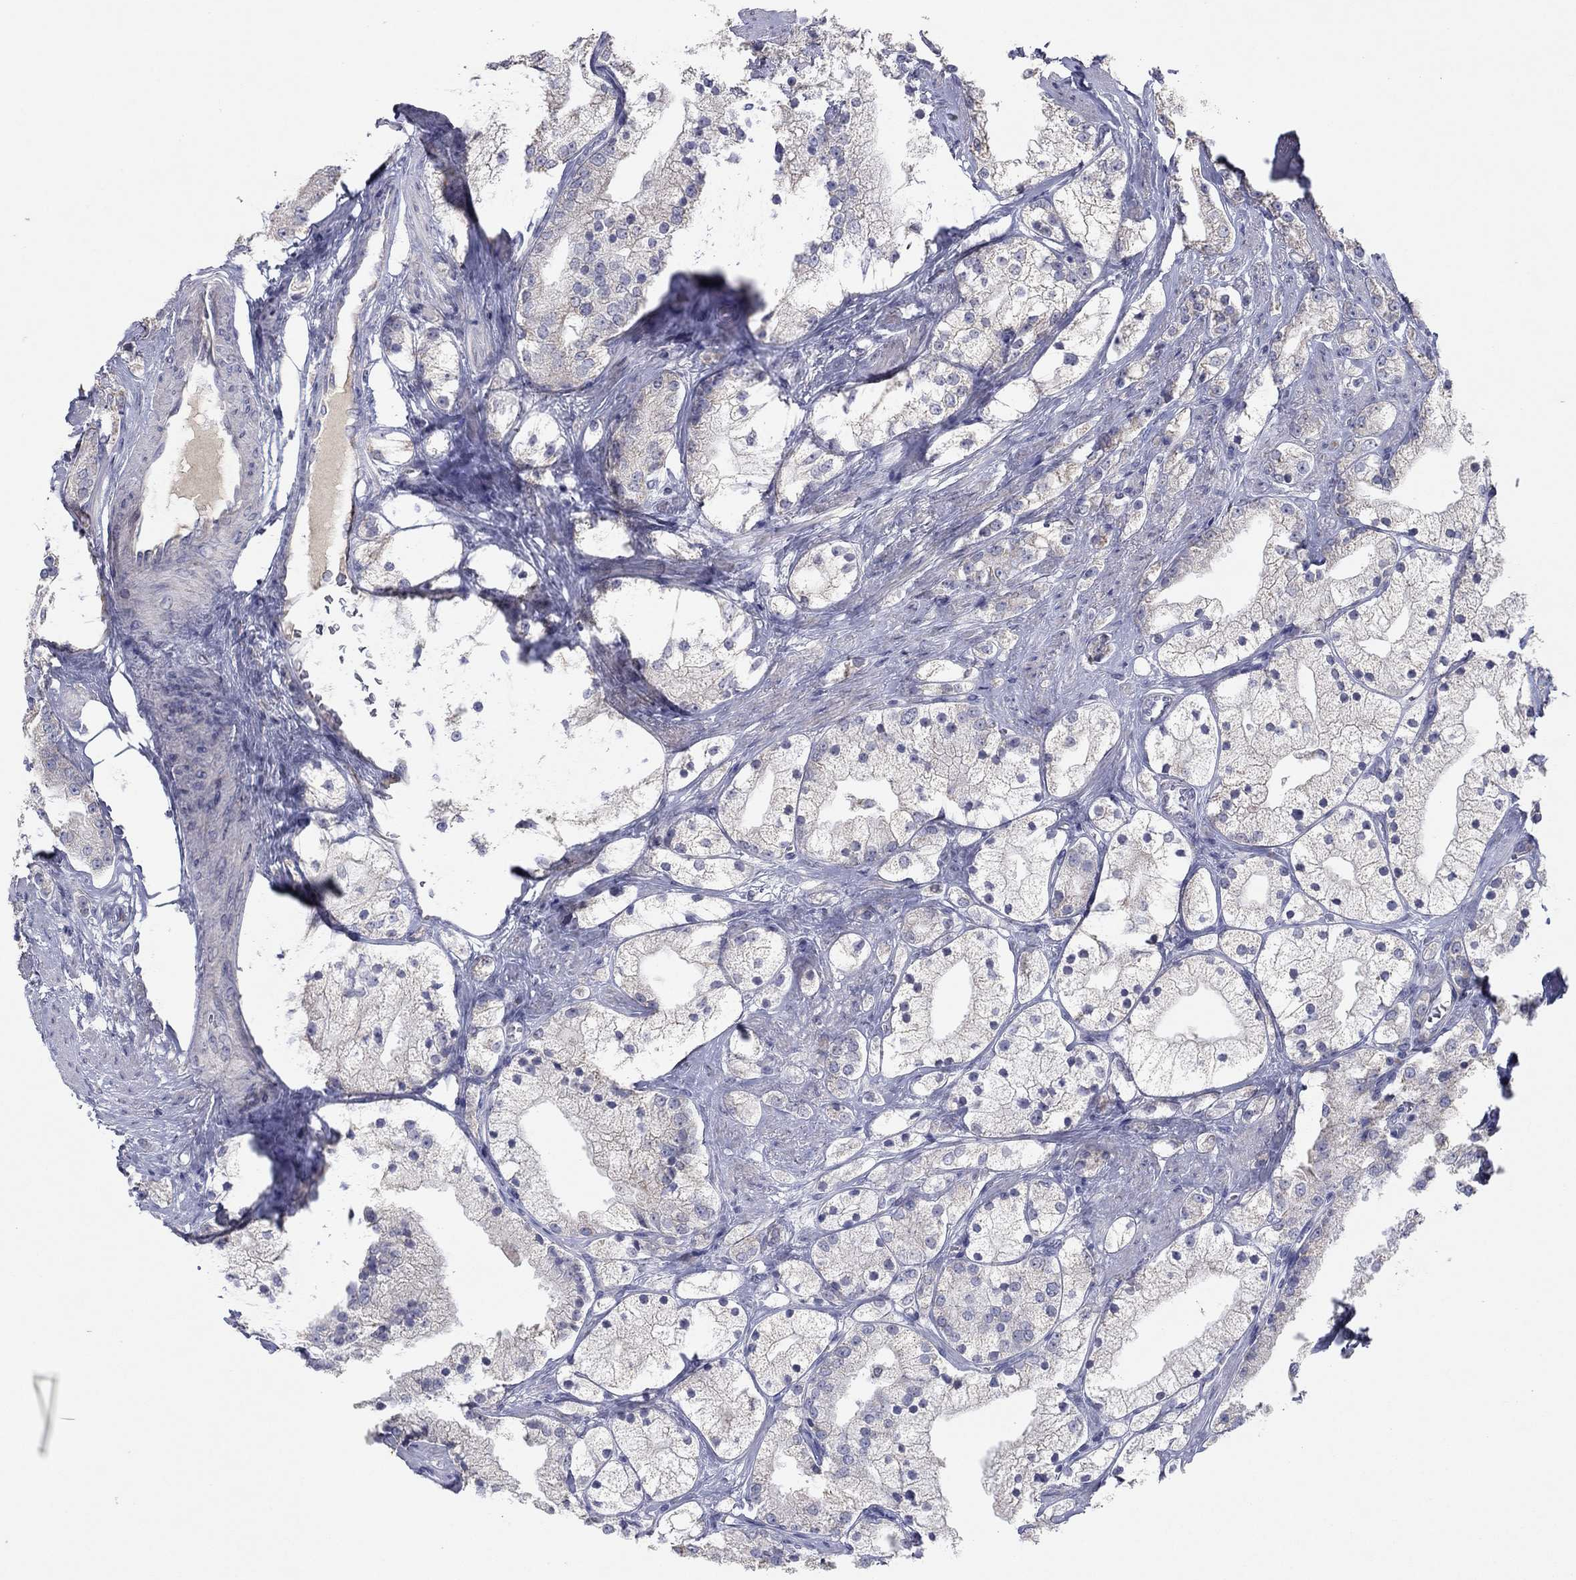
{"staining": {"intensity": "negative", "quantity": "none", "location": "none"}, "tissue": "prostate cancer", "cell_type": "Tumor cells", "image_type": "cancer", "snomed": [{"axis": "morphology", "description": "Adenocarcinoma, NOS"}, {"axis": "topography", "description": "Prostate and seminal vesicle, NOS"}, {"axis": "topography", "description": "Prostate"}], "caption": "There is no significant staining in tumor cells of prostate adenocarcinoma.", "gene": "PTGDS", "patient": {"sex": "male", "age": 67}}